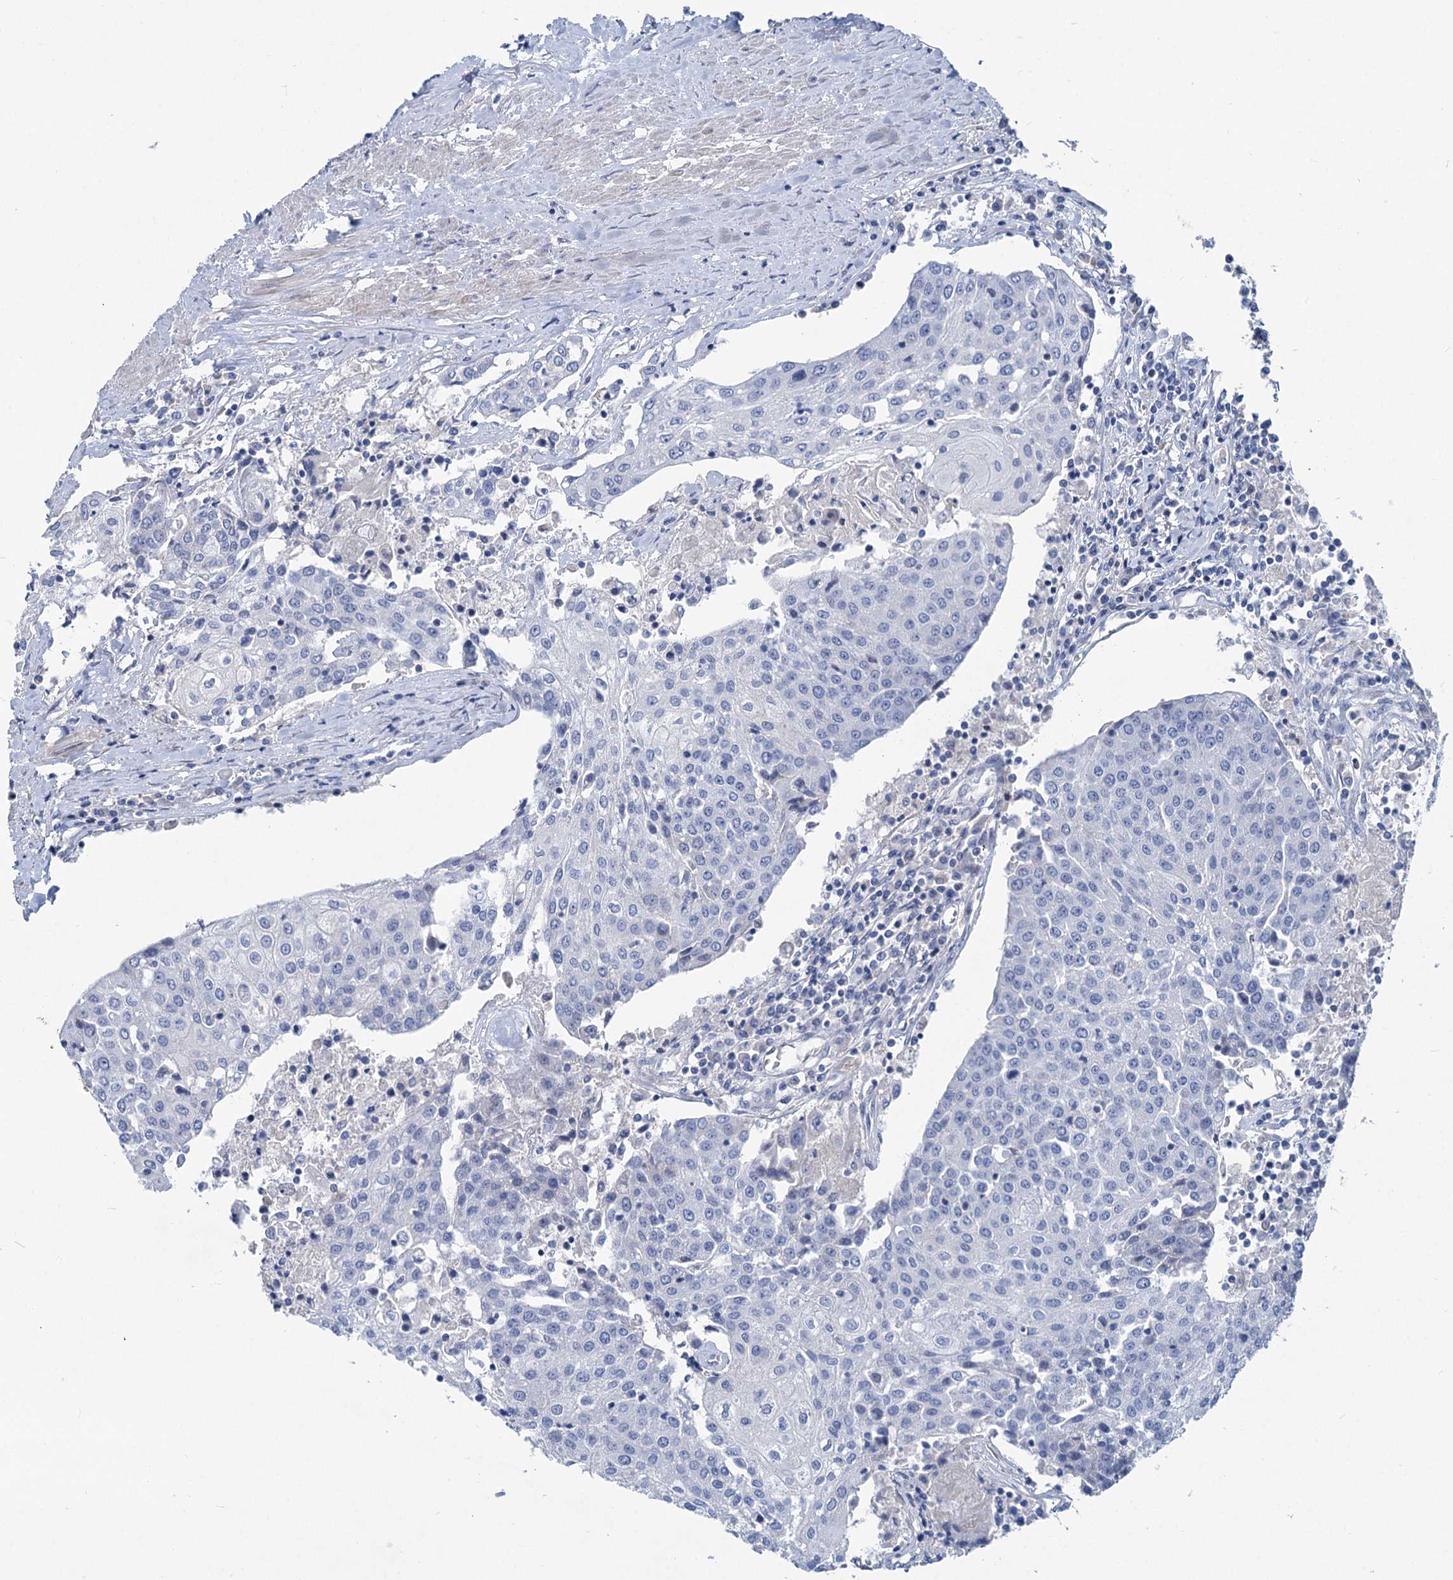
{"staining": {"intensity": "negative", "quantity": "none", "location": "none"}, "tissue": "urothelial cancer", "cell_type": "Tumor cells", "image_type": "cancer", "snomed": [{"axis": "morphology", "description": "Urothelial carcinoma, High grade"}, {"axis": "topography", "description": "Urinary bladder"}], "caption": "Immunohistochemistry of urothelial carcinoma (high-grade) shows no expression in tumor cells.", "gene": "CHDH", "patient": {"sex": "female", "age": 85}}